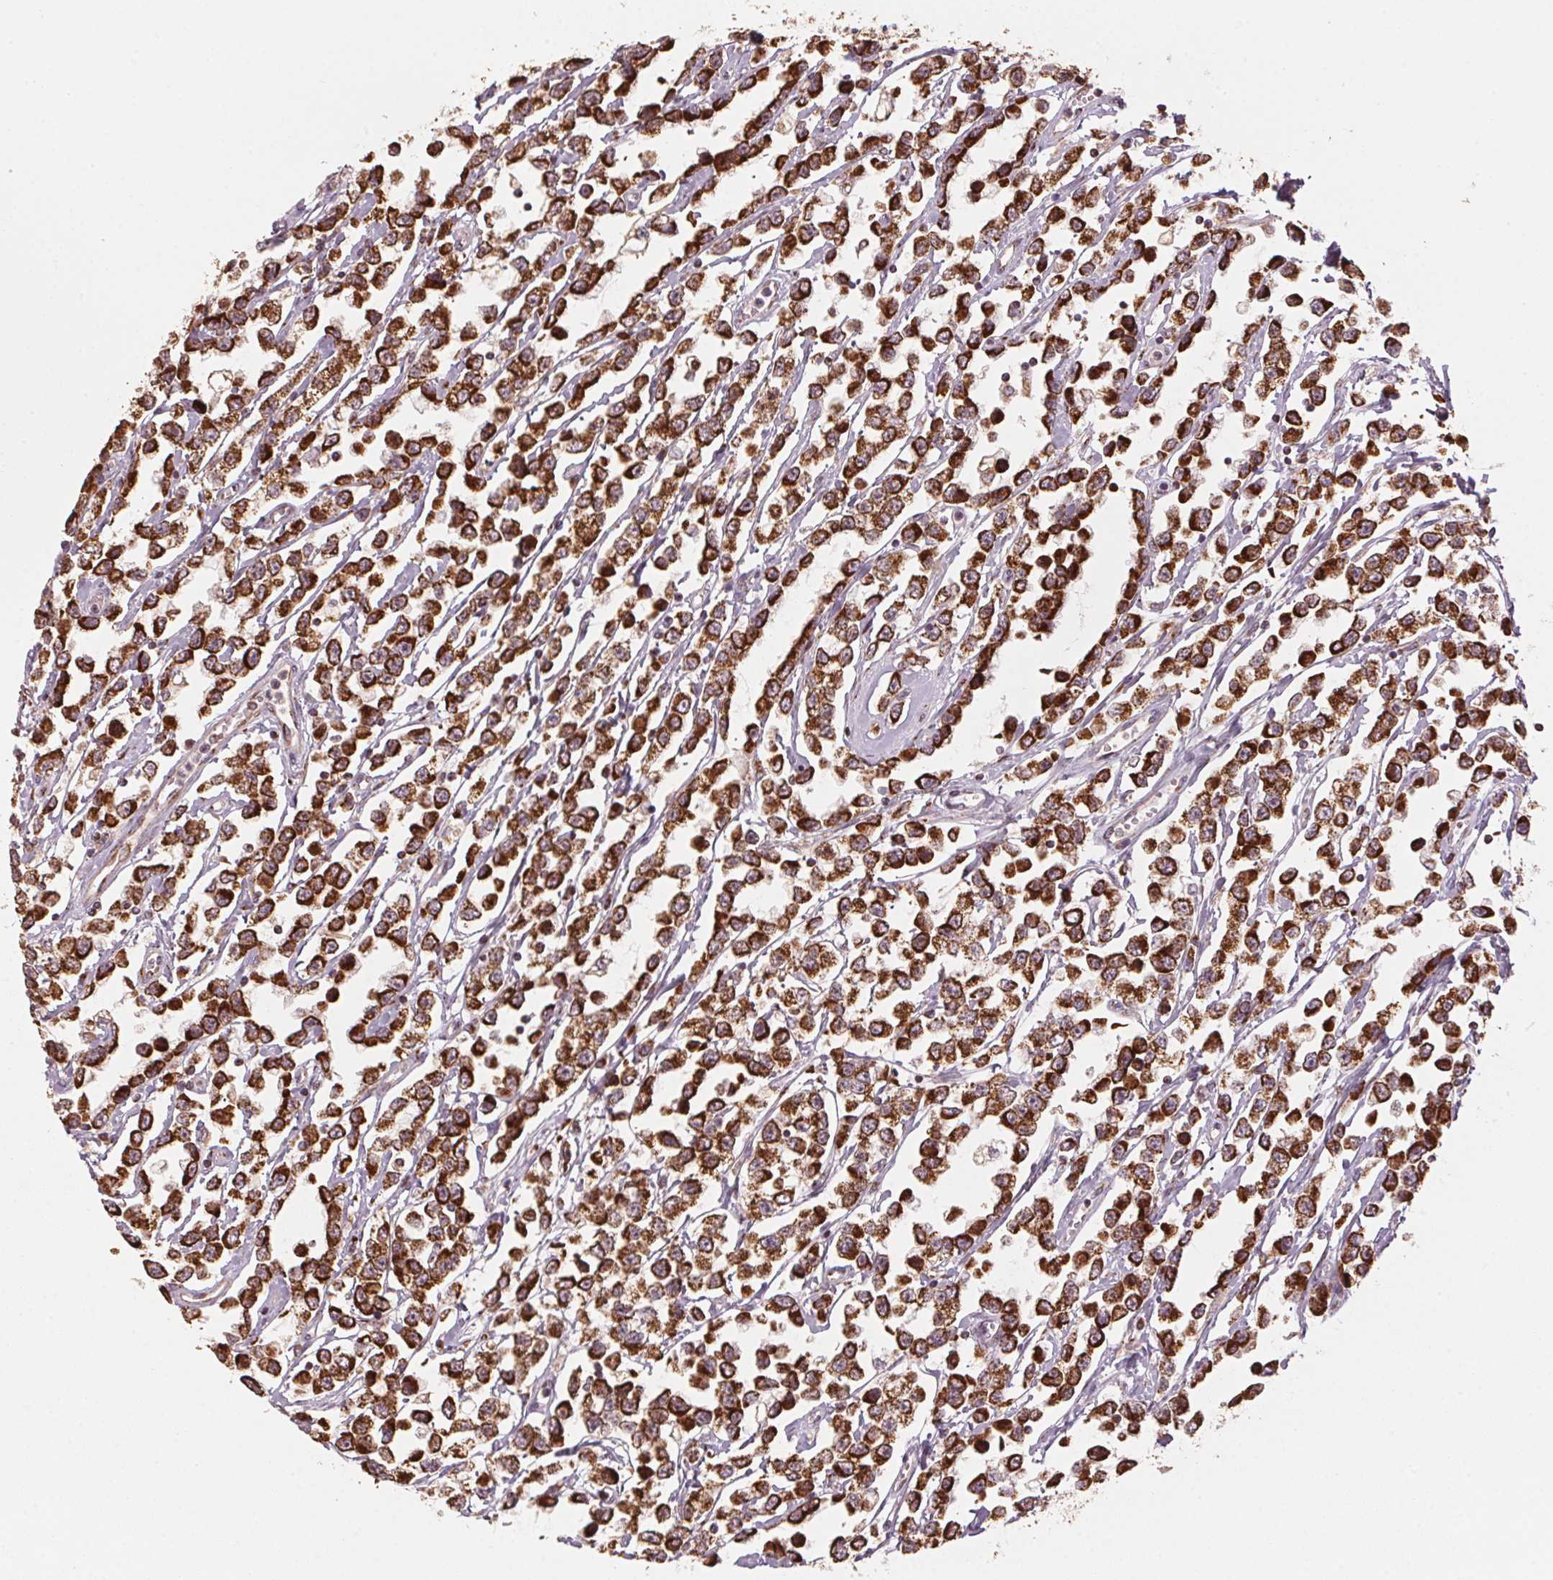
{"staining": {"intensity": "strong", "quantity": ">75%", "location": "cytoplasmic/membranous"}, "tissue": "testis cancer", "cell_type": "Tumor cells", "image_type": "cancer", "snomed": [{"axis": "morphology", "description": "Seminoma, NOS"}, {"axis": "topography", "description": "Testis"}], "caption": "A brown stain labels strong cytoplasmic/membranous staining of a protein in human testis cancer (seminoma) tumor cells. (DAB (3,3'-diaminobenzidine) IHC, brown staining for protein, blue staining for nuclei).", "gene": "TOMM70", "patient": {"sex": "male", "age": 34}}